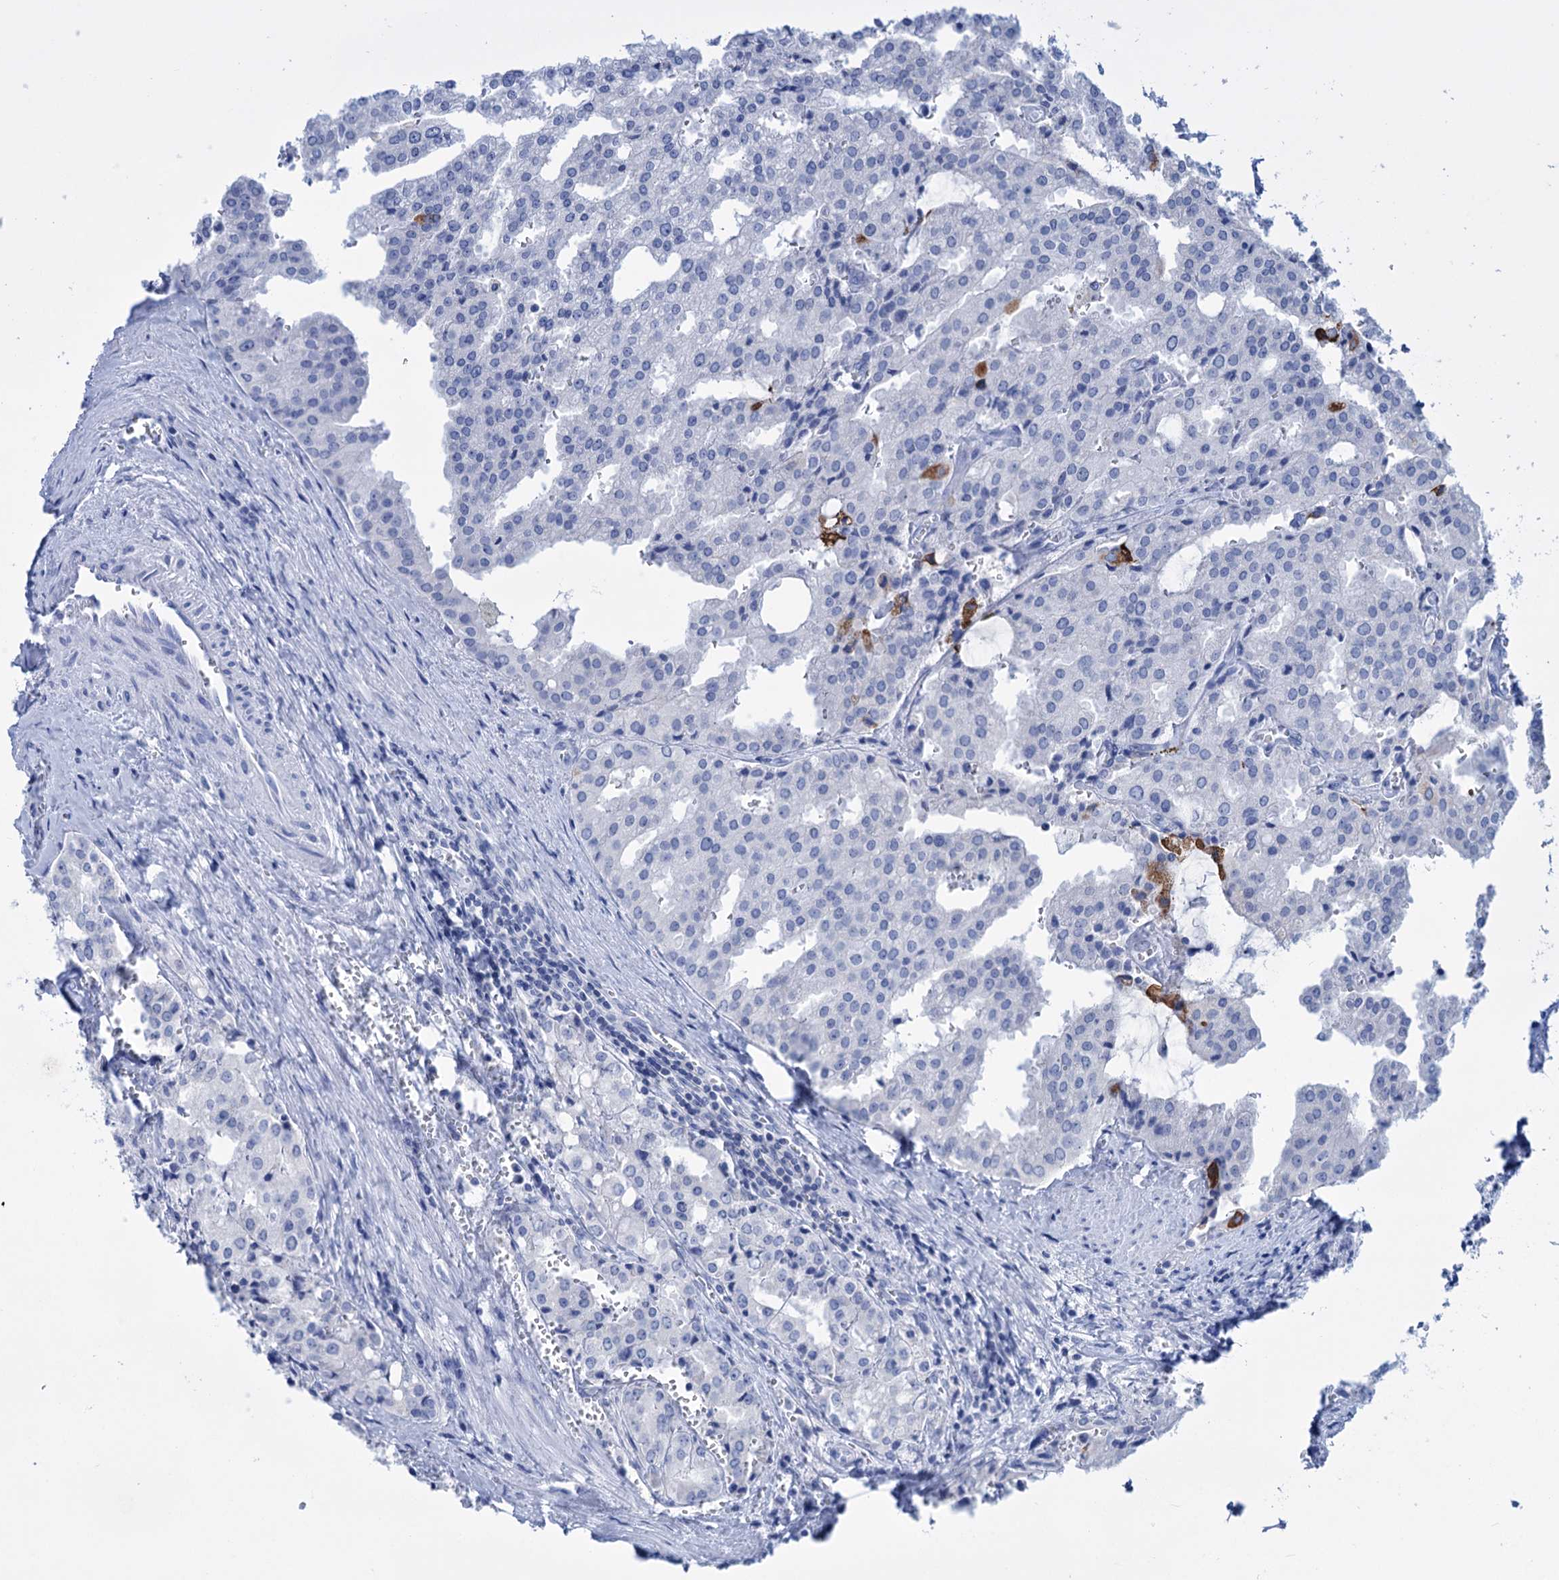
{"staining": {"intensity": "moderate", "quantity": "<25%", "location": "cytoplasmic/membranous"}, "tissue": "prostate cancer", "cell_type": "Tumor cells", "image_type": "cancer", "snomed": [{"axis": "morphology", "description": "Adenocarcinoma, High grade"}, {"axis": "topography", "description": "Prostate"}], "caption": "Human prostate cancer (high-grade adenocarcinoma) stained with a protein marker displays moderate staining in tumor cells.", "gene": "FBXW12", "patient": {"sex": "male", "age": 68}}